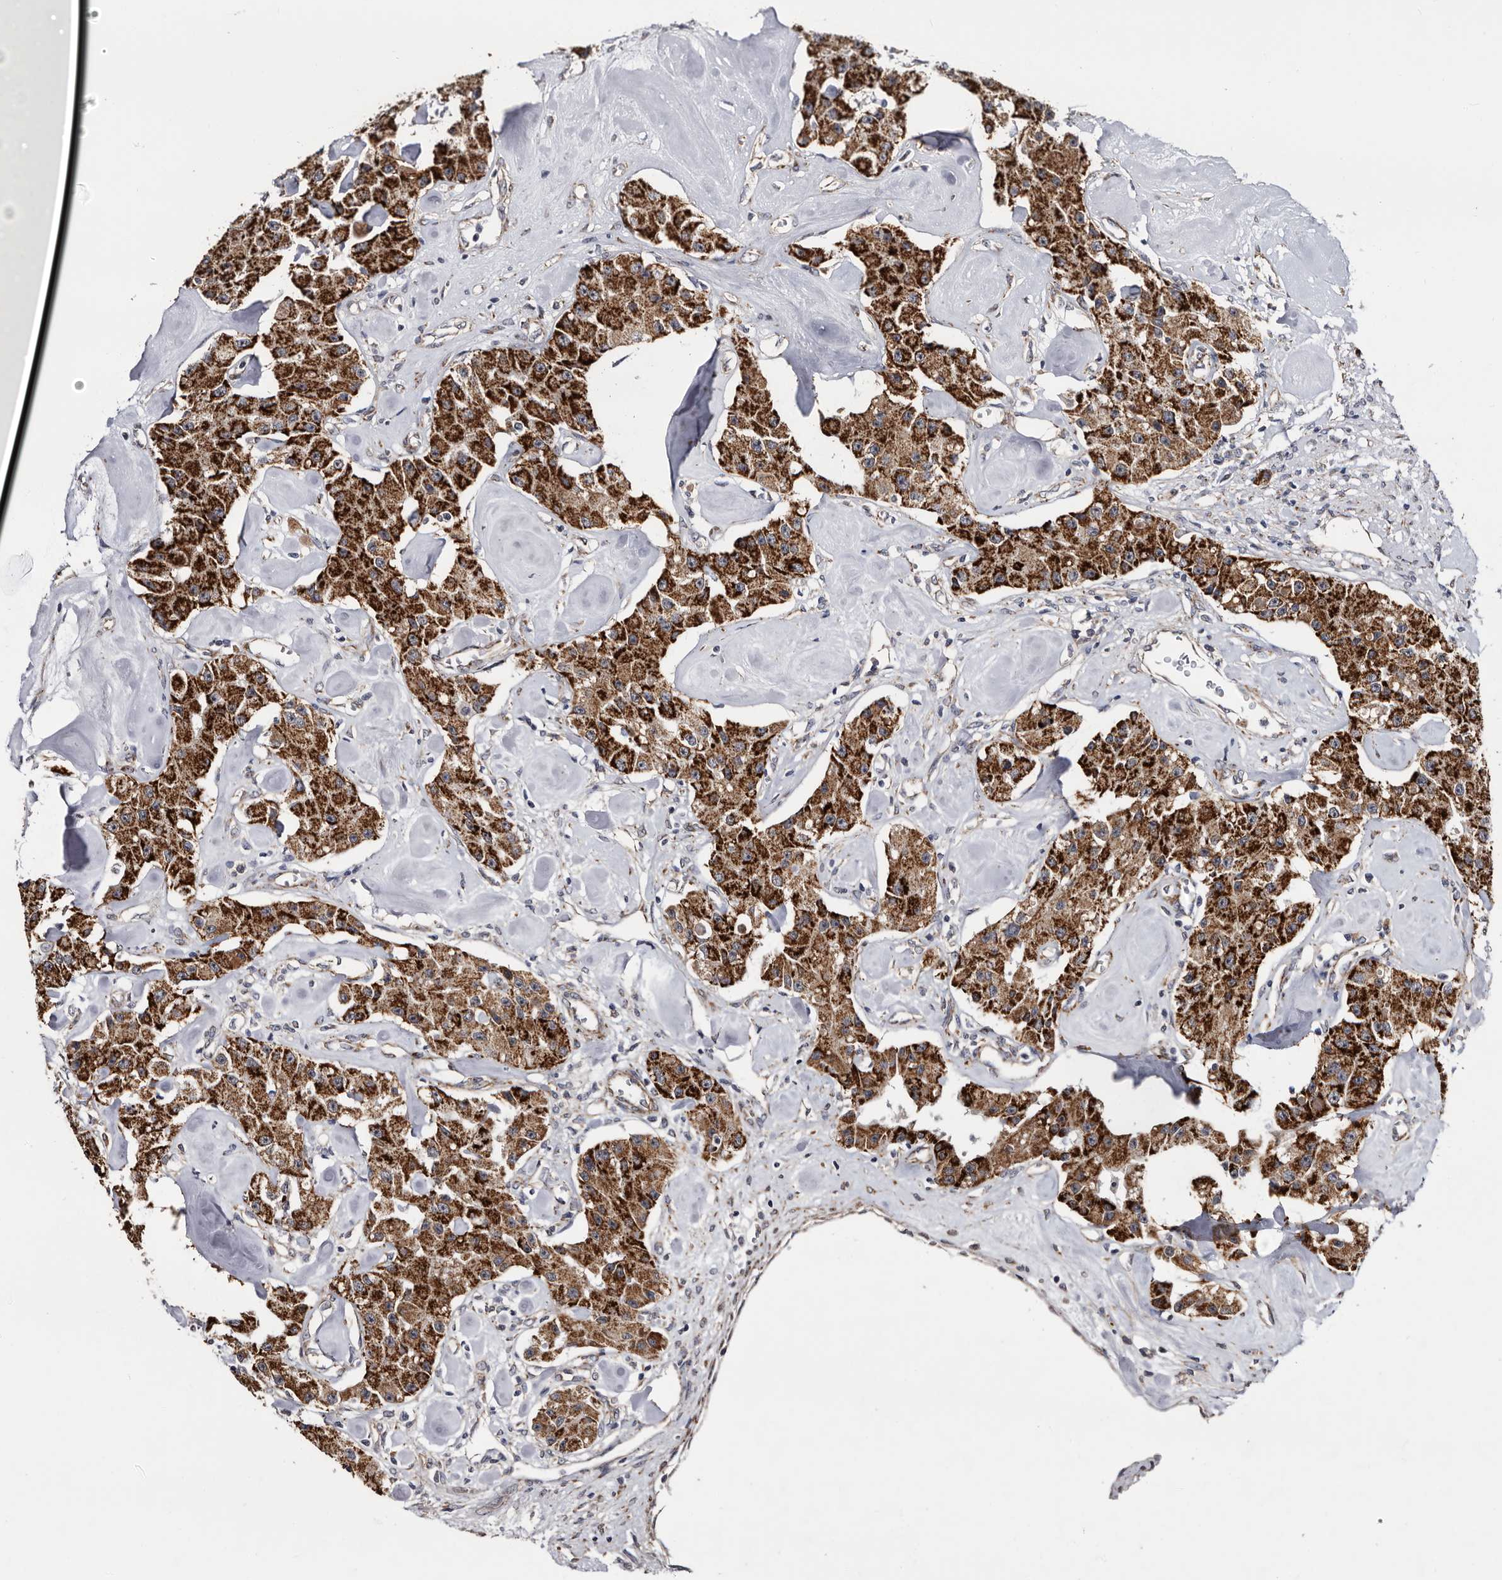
{"staining": {"intensity": "strong", "quantity": ">75%", "location": "cytoplasmic/membranous"}, "tissue": "carcinoid", "cell_type": "Tumor cells", "image_type": "cancer", "snomed": [{"axis": "morphology", "description": "Carcinoid, malignant, NOS"}, {"axis": "topography", "description": "Pancreas"}], "caption": "IHC staining of carcinoid, which exhibits high levels of strong cytoplasmic/membranous positivity in about >75% of tumor cells indicating strong cytoplasmic/membranous protein staining. The staining was performed using DAB (3,3'-diaminobenzidine) (brown) for protein detection and nuclei were counterstained in hematoxylin (blue).", "gene": "ARMCX2", "patient": {"sex": "male", "age": 41}}